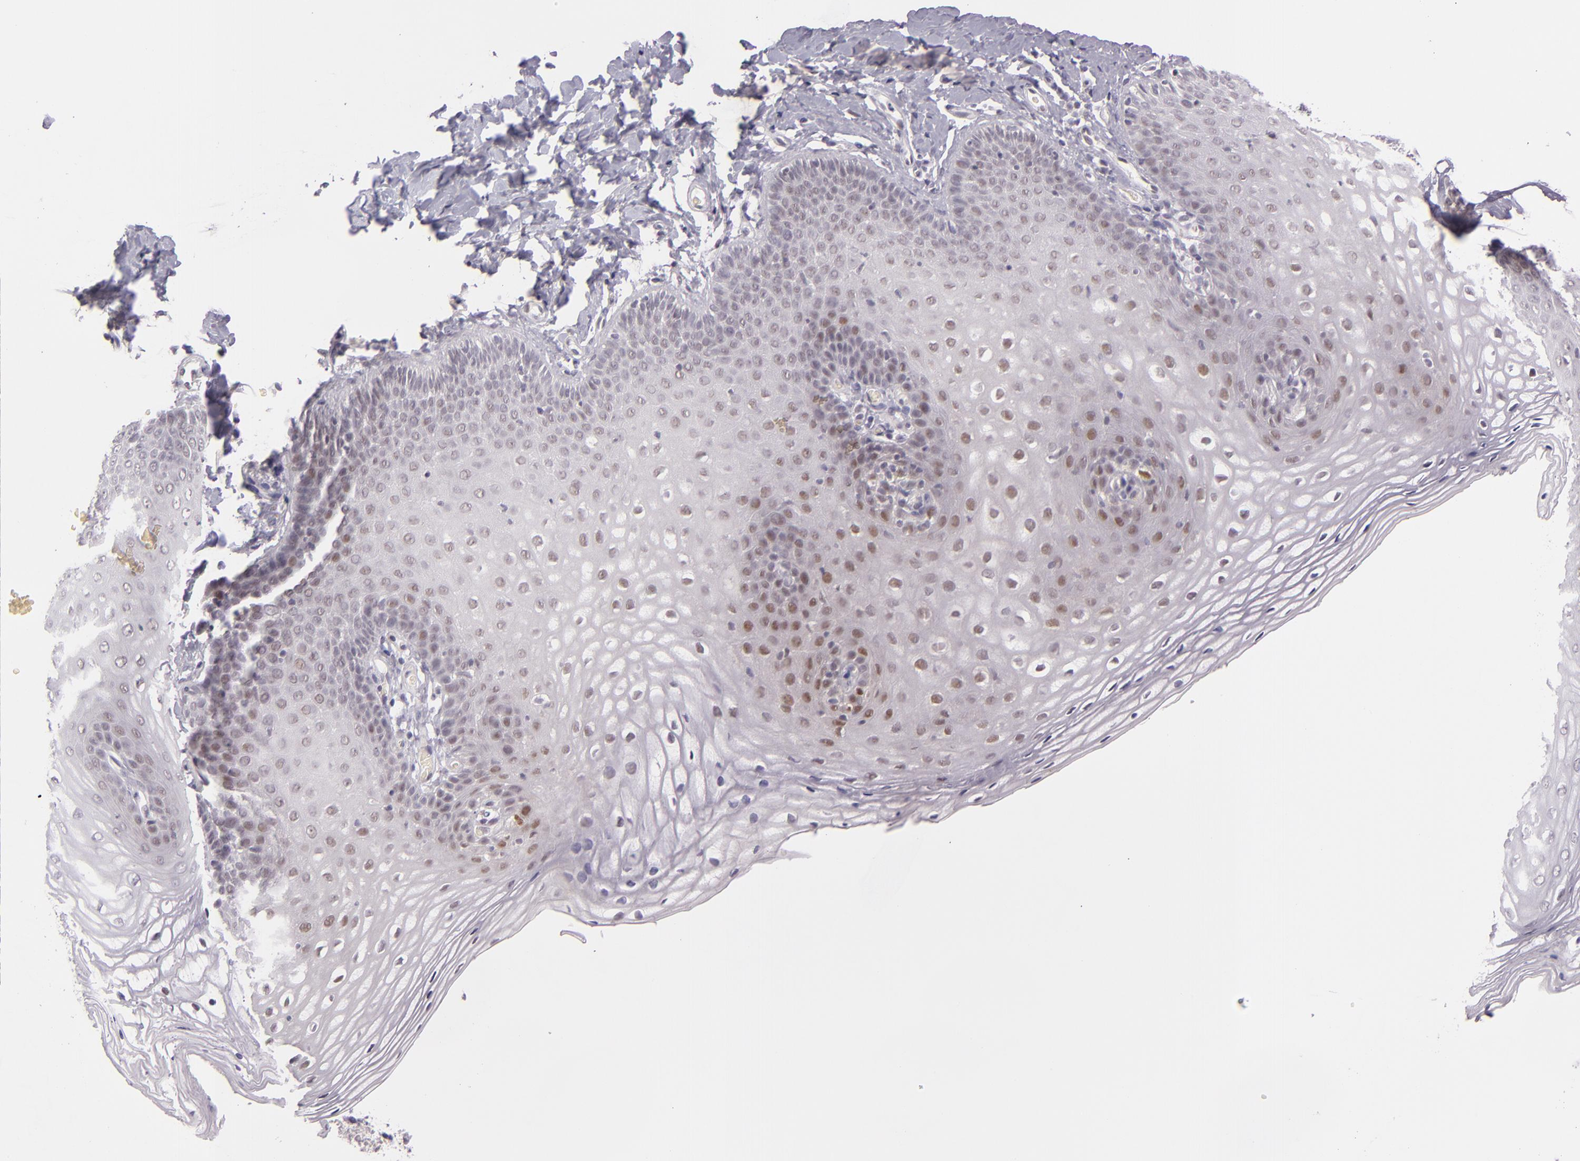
{"staining": {"intensity": "weak", "quantity": "<25%", "location": "nuclear"}, "tissue": "vagina", "cell_type": "Squamous epithelial cells", "image_type": "normal", "snomed": [{"axis": "morphology", "description": "Normal tissue, NOS"}, {"axis": "topography", "description": "Vagina"}], "caption": "There is no significant positivity in squamous epithelial cells of vagina. (DAB (3,3'-diaminobenzidine) IHC visualized using brightfield microscopy, high magnification).", "gene": "BCL3", "patient": {"sex": "female", "age": 55}}